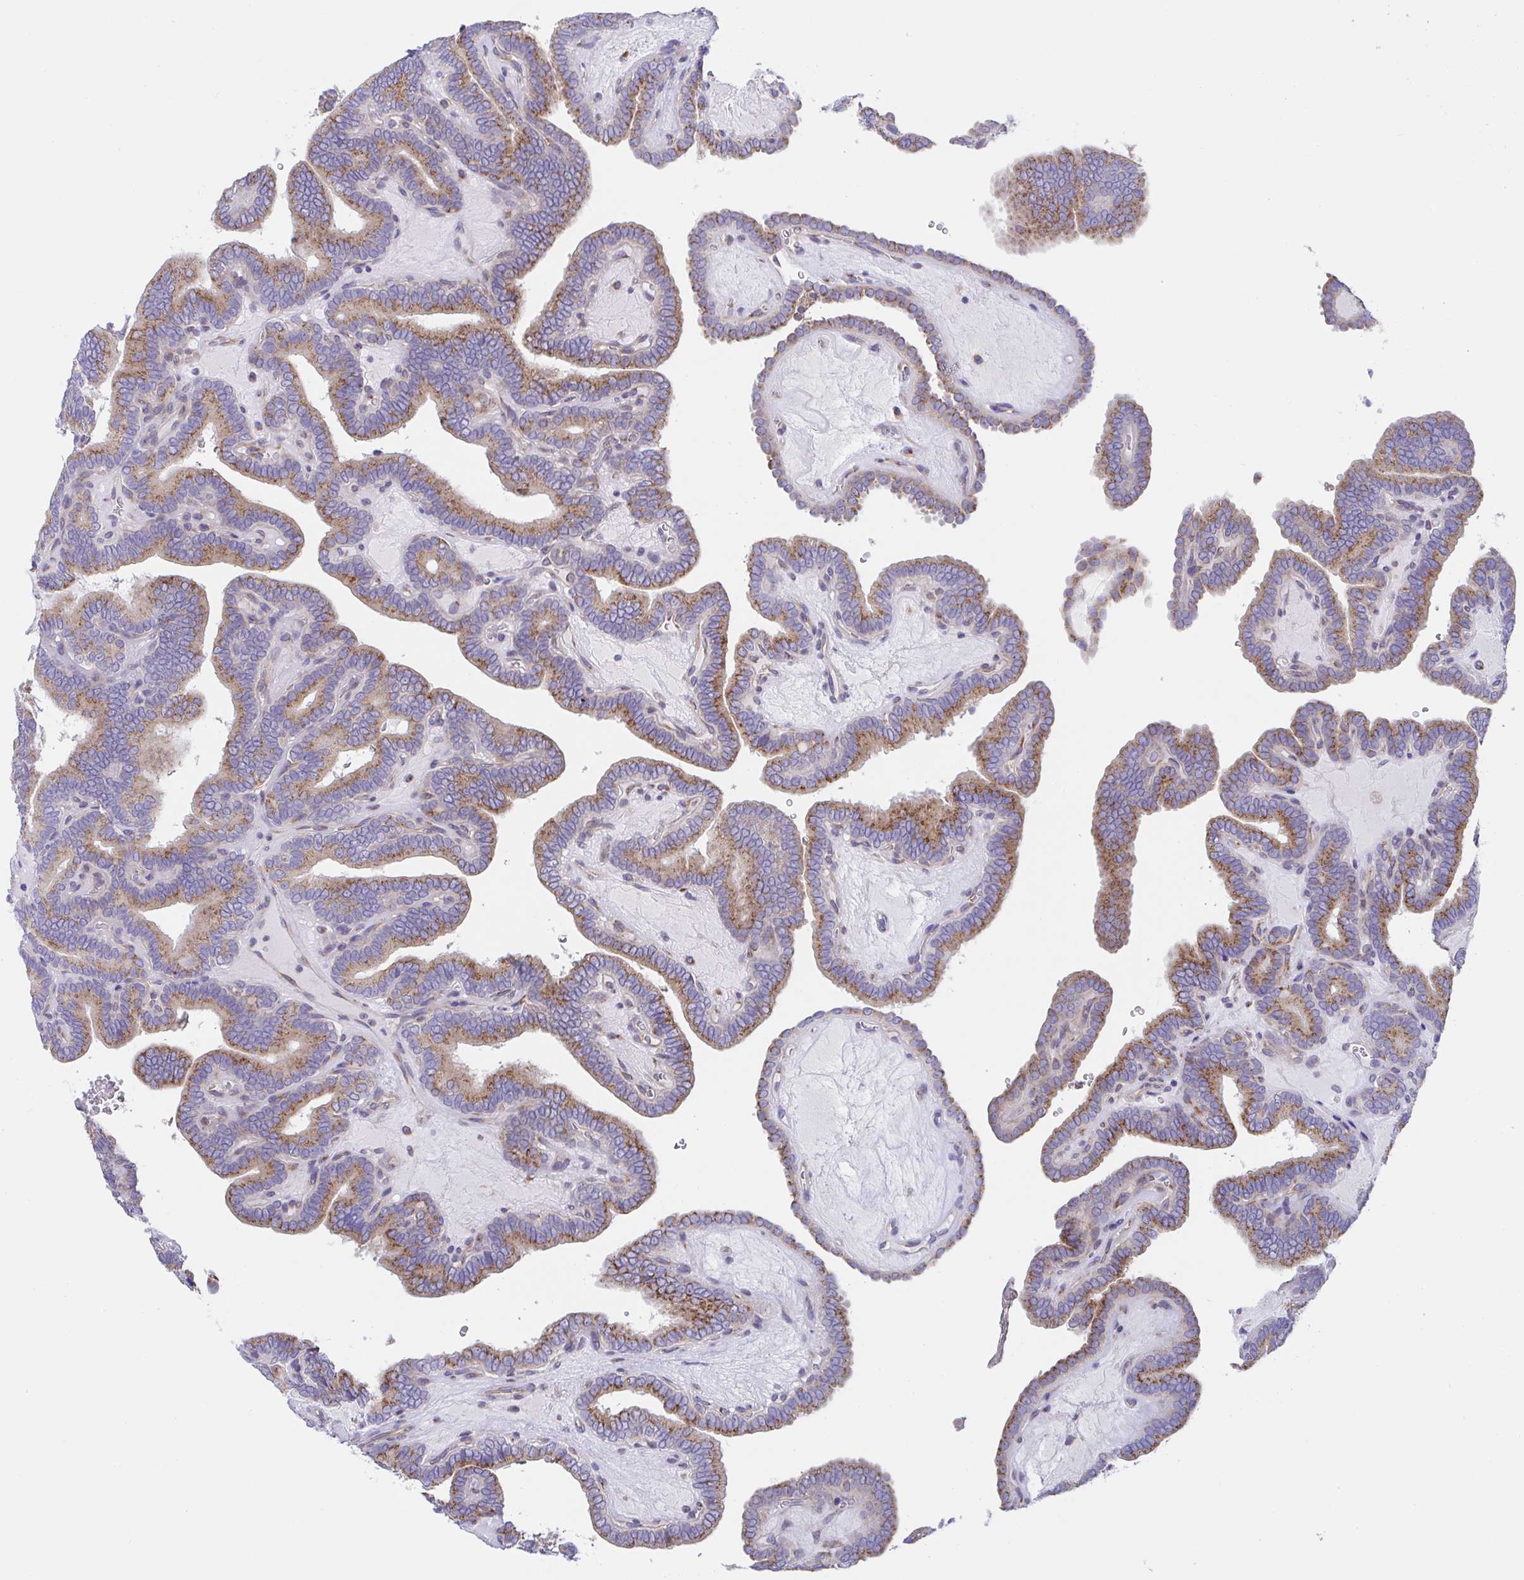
{"staining": {"intensity": "moderate", "quantity": "25%-75%", "location": "cytoplasmic/membranous"}, "tissue": "thyroid cancer", "cell_type": "Tumor cells", "image_type": "cancer", "snomed": [{"axis": "morphology", "description": "Papillary adenocarcinoma, NOS"}, {"axis": "topography", "description": "Thyroid gland"}], "caption": "Protein expression analysis of thyroid cancer (papillary adenocarcinoma) exhibits moderate cytoplasmic/membranous staining in about 25%-75% of tumor cells.", "gene": "MIA3", "patient": {"sex": "female", "age": 21}}